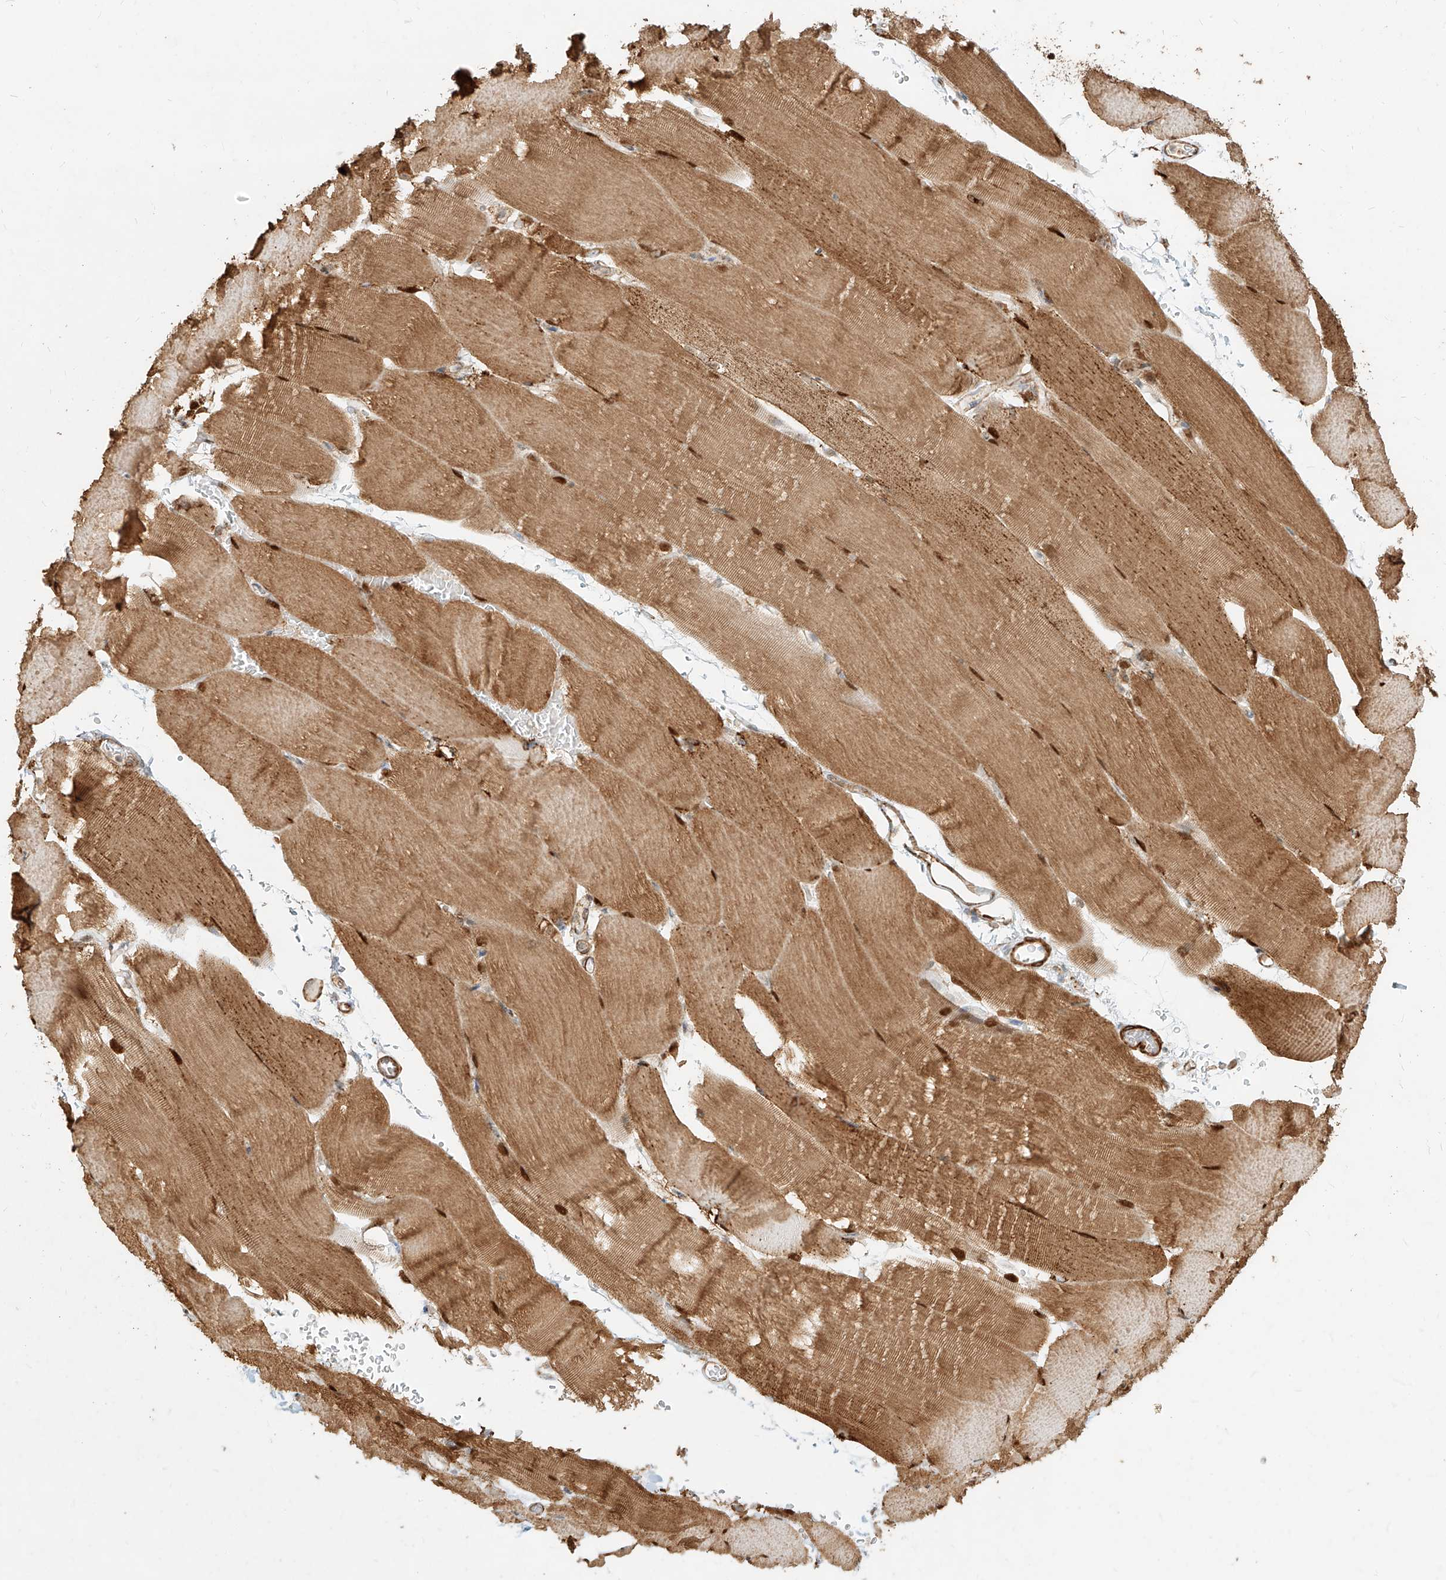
{"staining": {"intensity": "moderate", "quantity": ">75%", "location": "cytoplasmic/membranous"}, "tissue": "skeletal muscle", "cell_type": "Myocytes", "image_type": "normal", "snomed": [{"axis": "morphology", "description": "Normal tissue, NOS"}, {"axis": "topography", "description": "Skeletal muscle"}, {"axis": "topography", "description": "Parathyroid gland"}], "caption": "This image reveals immunohistochemistry staining of benign human skeletal muscle, with medium moderate cytoplasmic/membranous positivity in approximately >75% of myocytes.", "gene": "MTX2", "patient": {"sex": "female", "age": 37}}